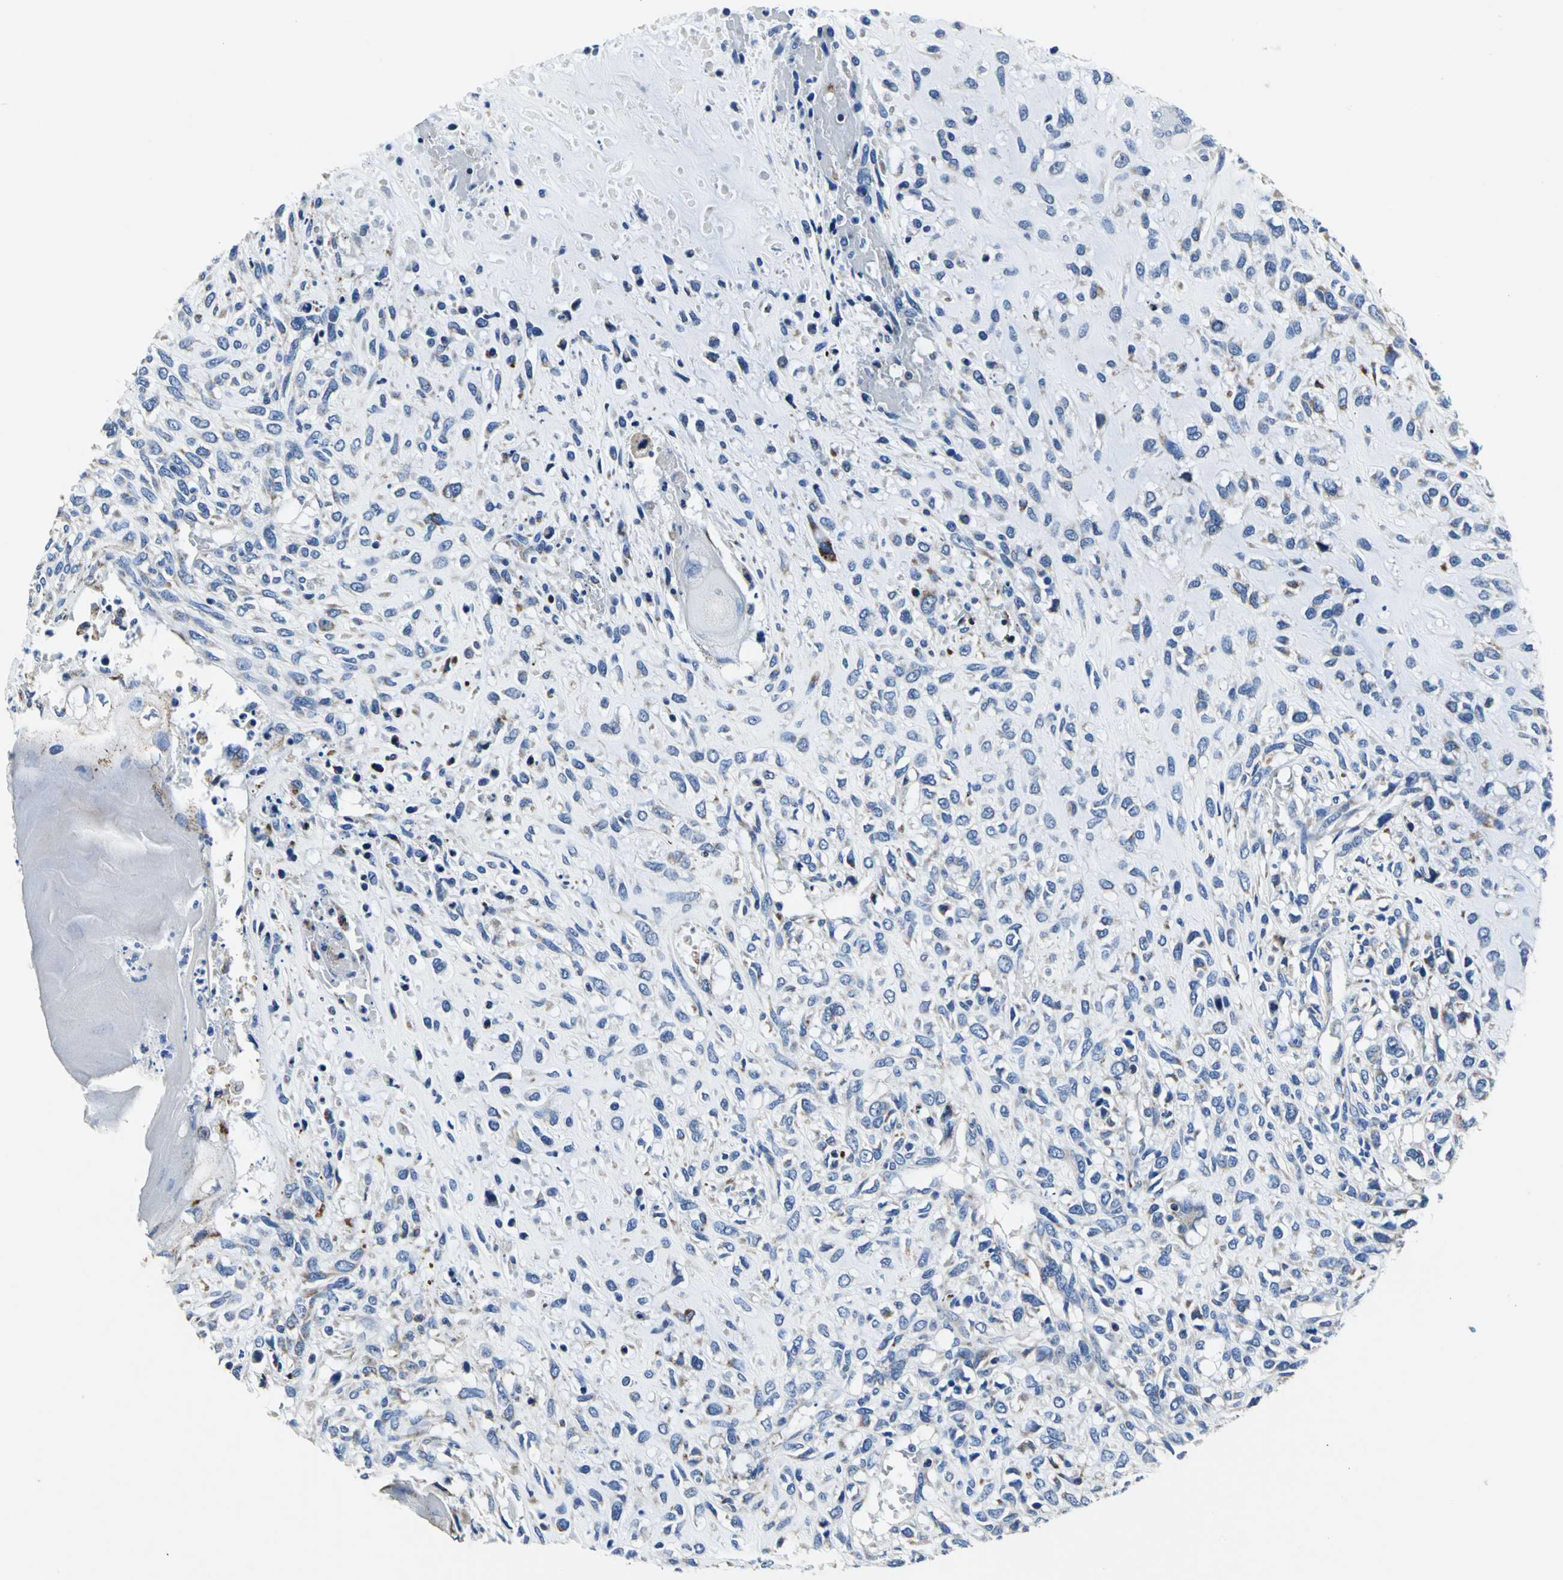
{"staining": {"intensity": "weak", "quantity": "<25%", "location": "cytoplasmic/membranous"}, "tissue": "head and neck cancer", "cell_type": "Tumor cells", "image_type": "cancer", "snomed": [{"axis": "morphology", "description": "Necrosis, NOS"}, {"axis": "morphology", "description": "Neoplasm, malignant, NOS"}, {"axis": "topography", "description": "Salivary gland"}, {"axis": "topography", "description": "Head-Neck"}], "caption": "High power microscopy photomicrograph of an immunohistochemistry (IHC) photomicrograph of head and neck neoplasm (malignant), revealing no significant positivity in tumor cells. The staining was performed using DAB (3,3'-diaminobenzidine) to visualize the protein expression in brown, while the nuclei were stained in blue with hematoxylin (Magnification: 20x).", "gene": "IFI6", "patient": {"sex": "male", "age": 43}}